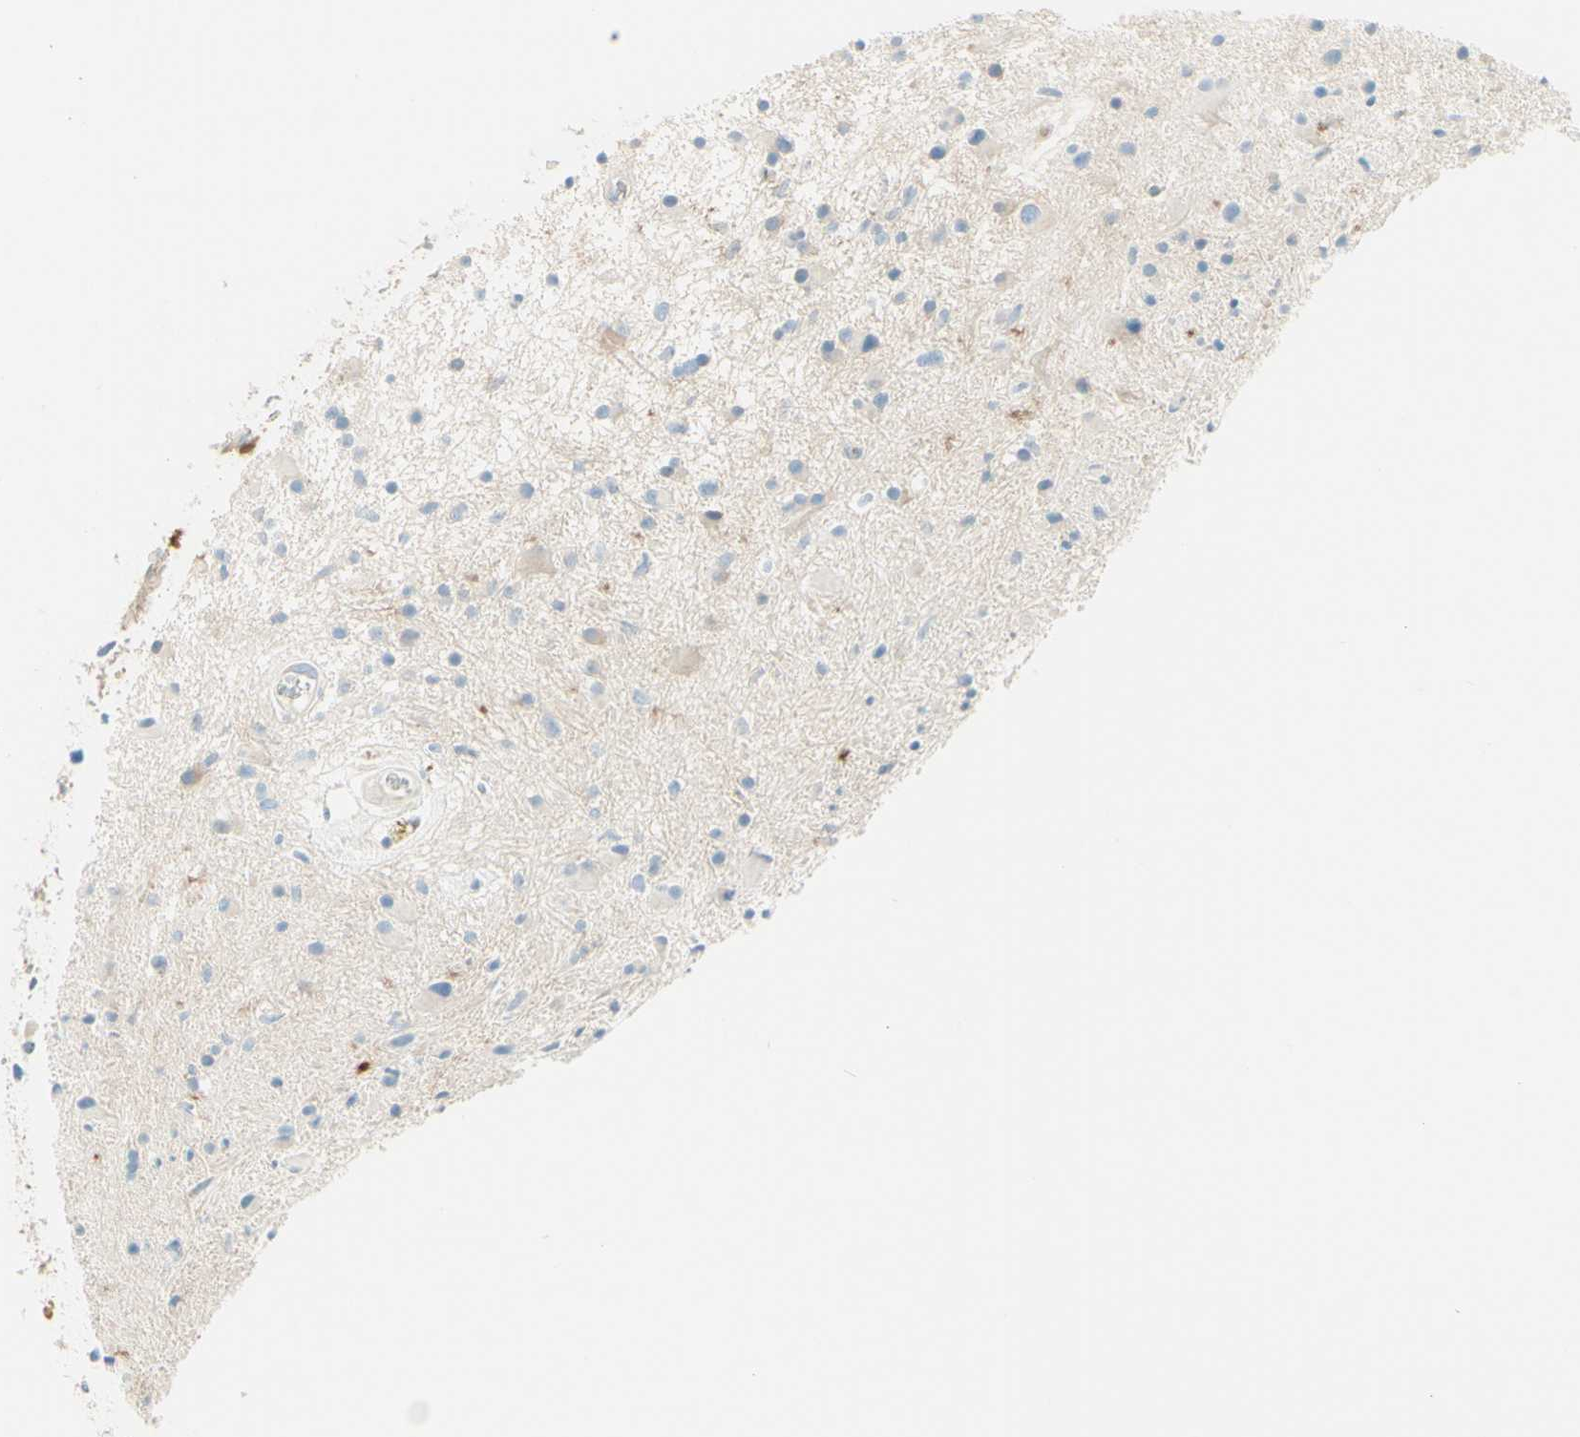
{"staining": {"intensity": "weak", "quantity": "<25%", "location": "cytoplasmic/membranous"}, "tissue": "glioma", "cell_type": "Tumor cells", "image_type": "cancer", "snomed": [{"axis": "morphology", "description": "Glioma, malignant, High grade"}, {"axis": "topography", "description": "Brain"}], "caption": "An immunohistochemistry (IHC) photomicrograph of malignant high-grade glioma is shown. There is no staining in tumor cells of malignant high-grade glioma.", "gene": "NCBP2L", "patient": {"sex": "male", "age": 33}}